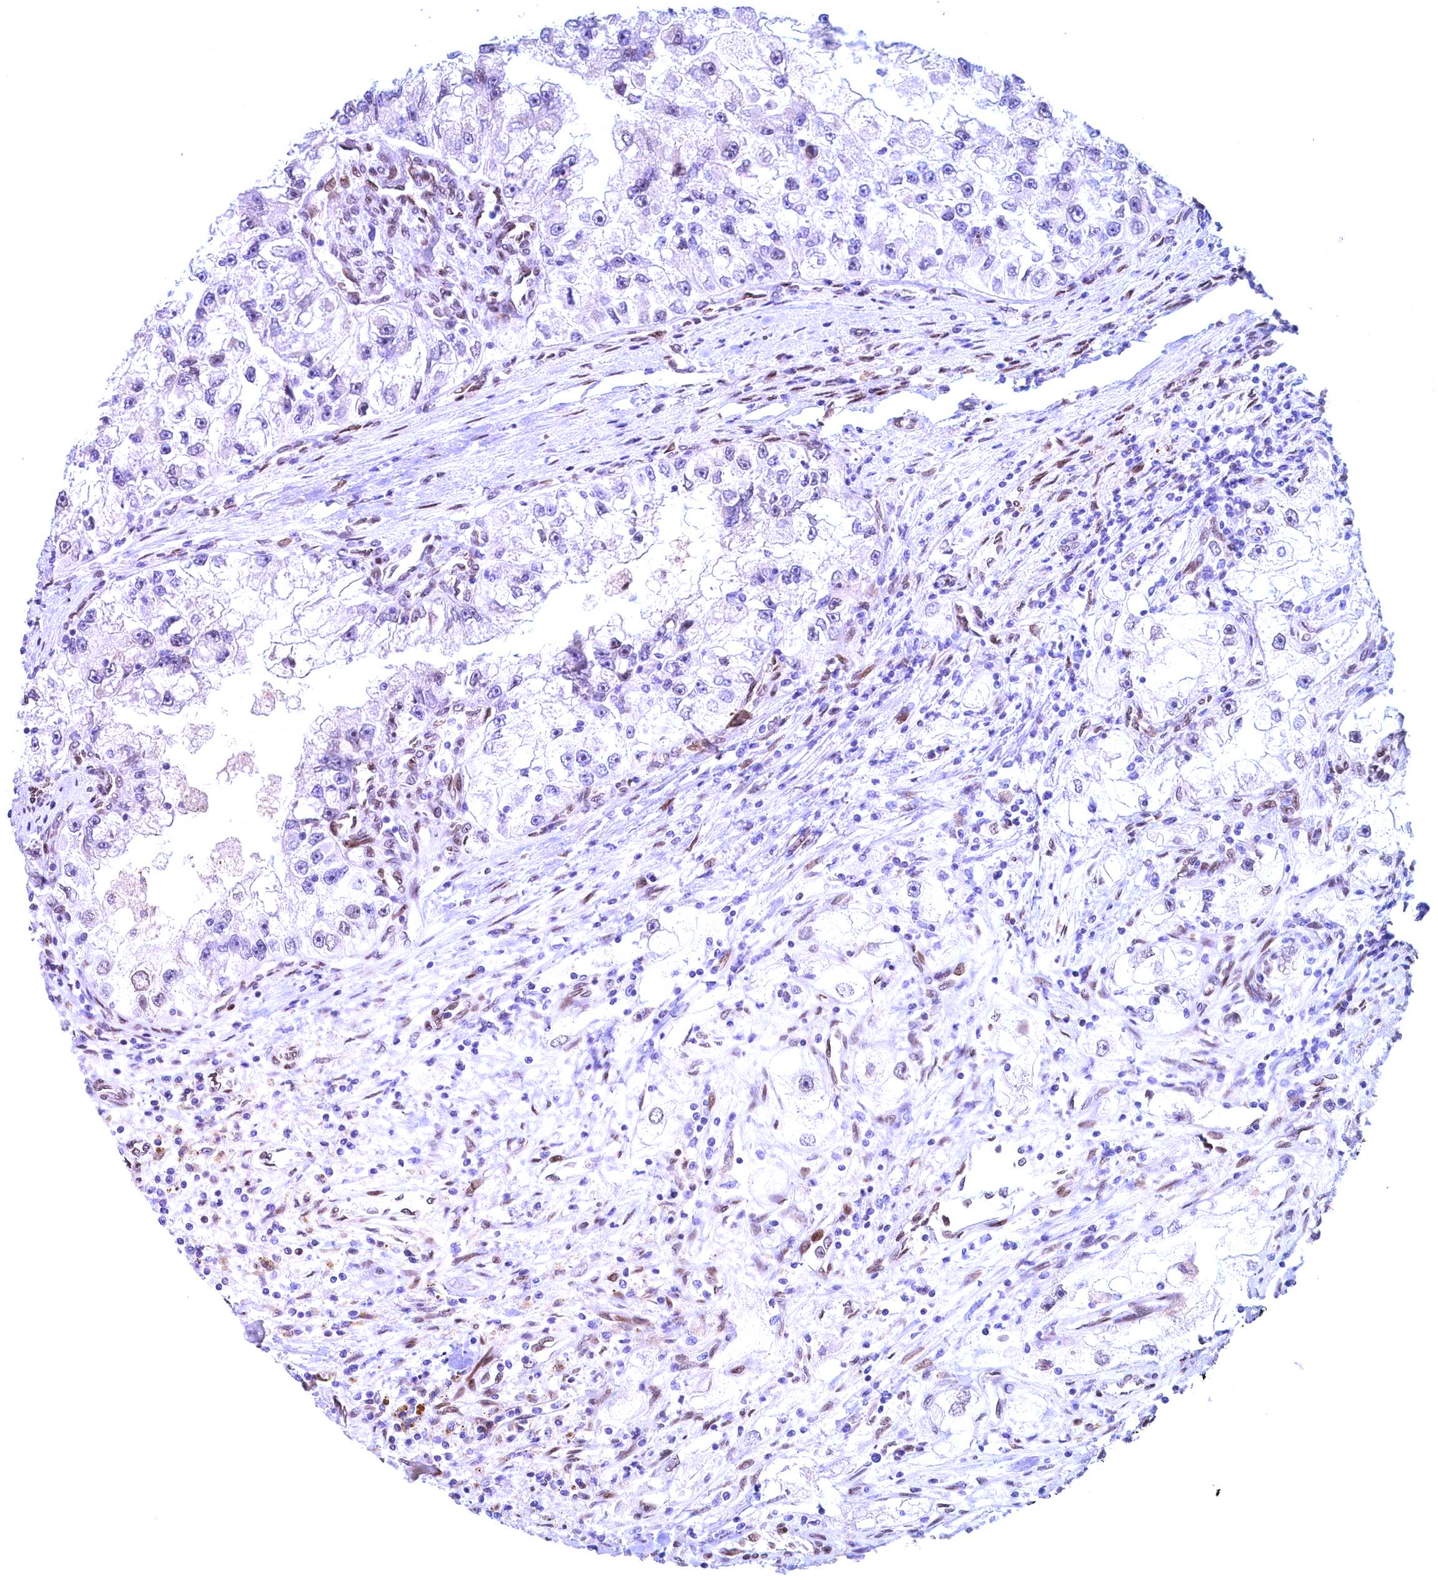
{"staining": {"intensity": "negative", "quantity": "none", "location": "none"}, "tissue": "renal cancer", "cell_type": "Tumor cells", "image_type": "cancer", "snomed": [{"axis": "morphology", "description": "Adenocarcinoma, NOS"}, {"axis": "topography", "description": "Kidney"}], "caption": "An IHC image of renal adenocarcinoma is shown. There is no staining in tumor cells of renal adenocarcinoma.", "gene": "GPSM1", "patient": {"sex": "male", "age": 63}}